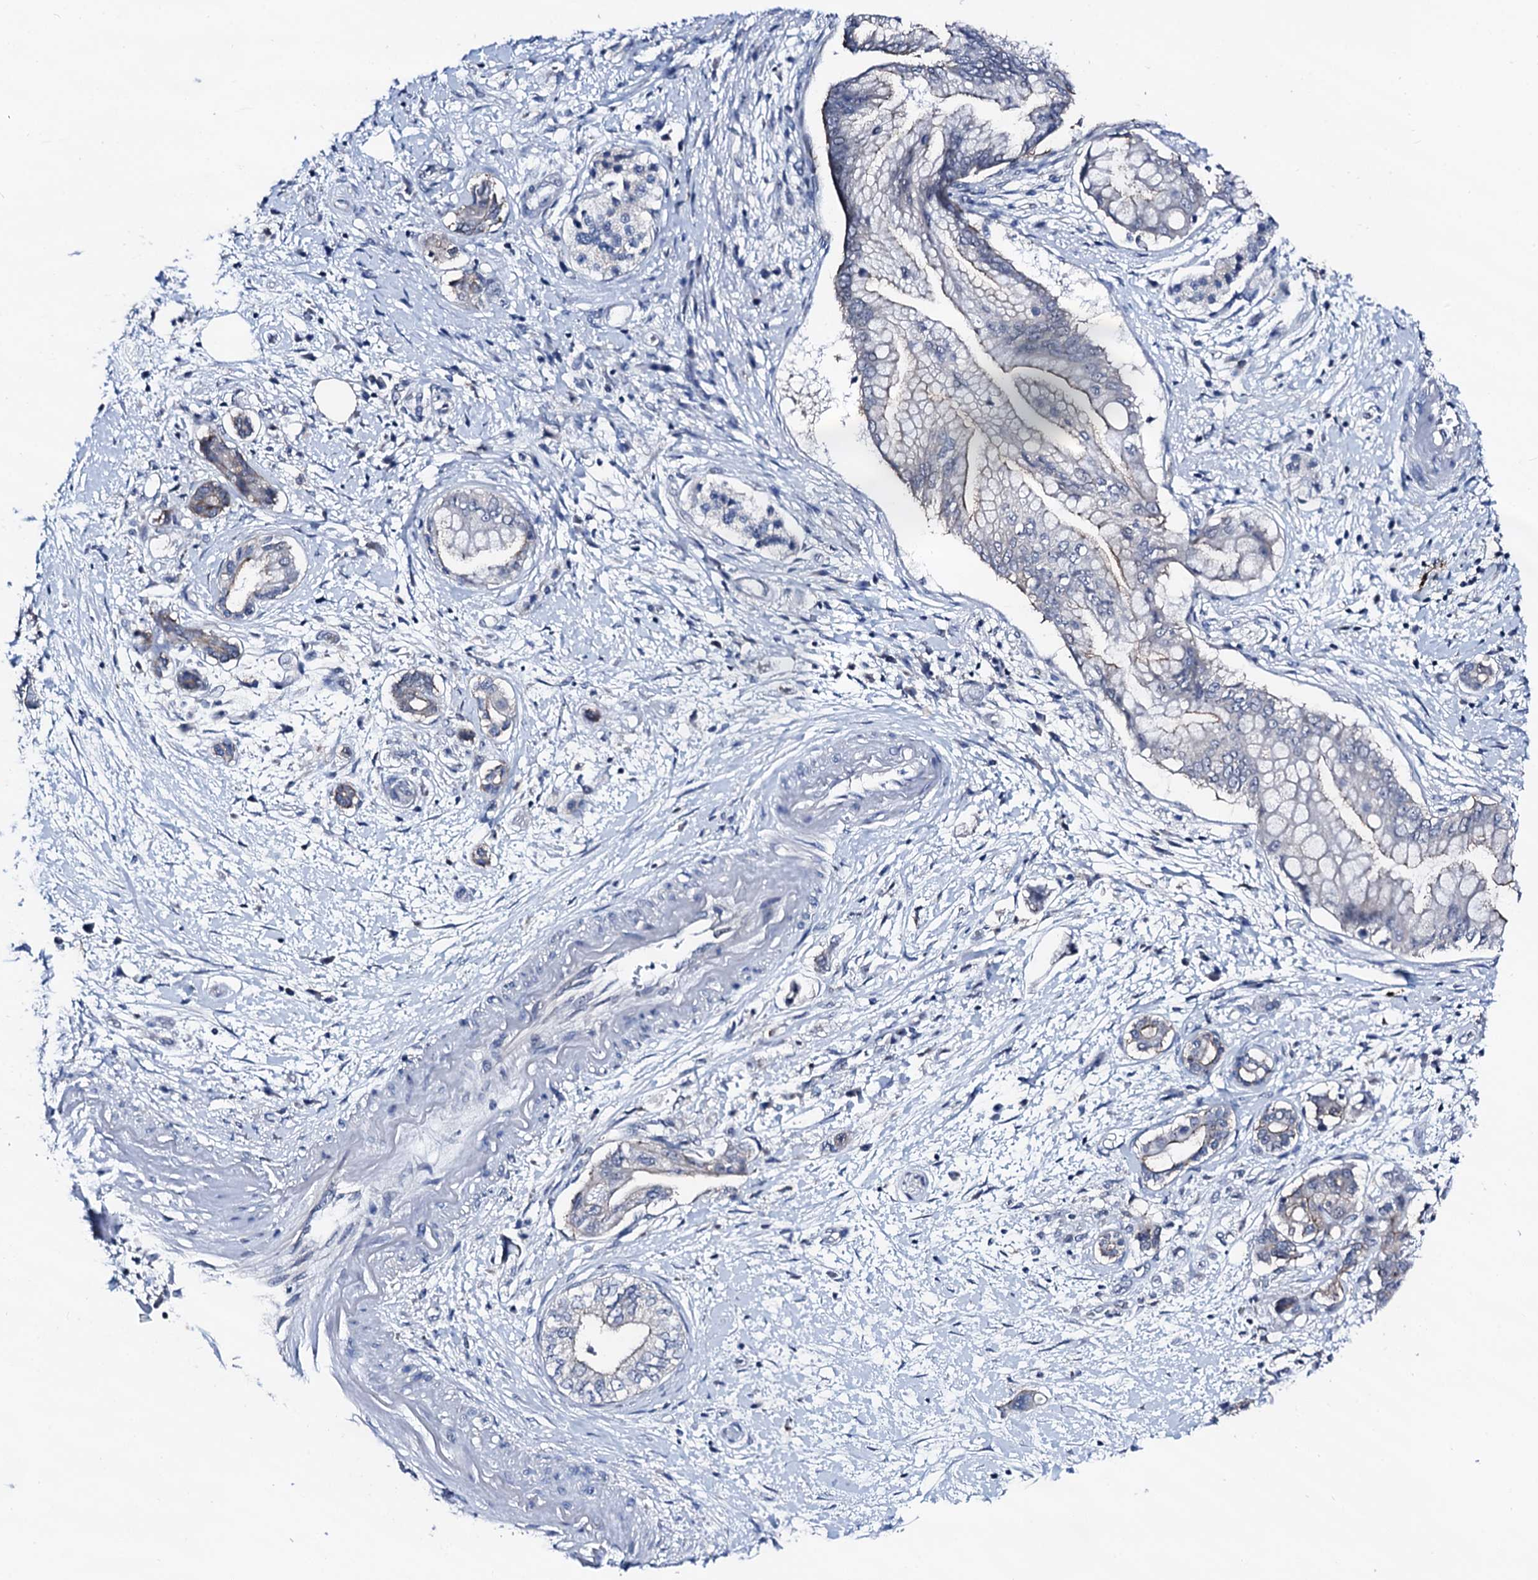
{"staining": {"intensity": "negative", "quantity": "none", "location": "none"}, "tissue": "pancreatic cancer", "cell_type": "Tumor cells", "image_type": "cancer", "snomed": [{"axis": "morphology", "description": "Adenocarcinoma, NOS"}, {"axis": "topography", "description": "Pancreas"}], "caption": "A histopathology image of pancreatic cancer (adenocarcinoma) stained for a protein demonstrates no brown staining in tumor cells.", "gene": "TRAFD1", "patient": {"sex": "female", "age": 73}}